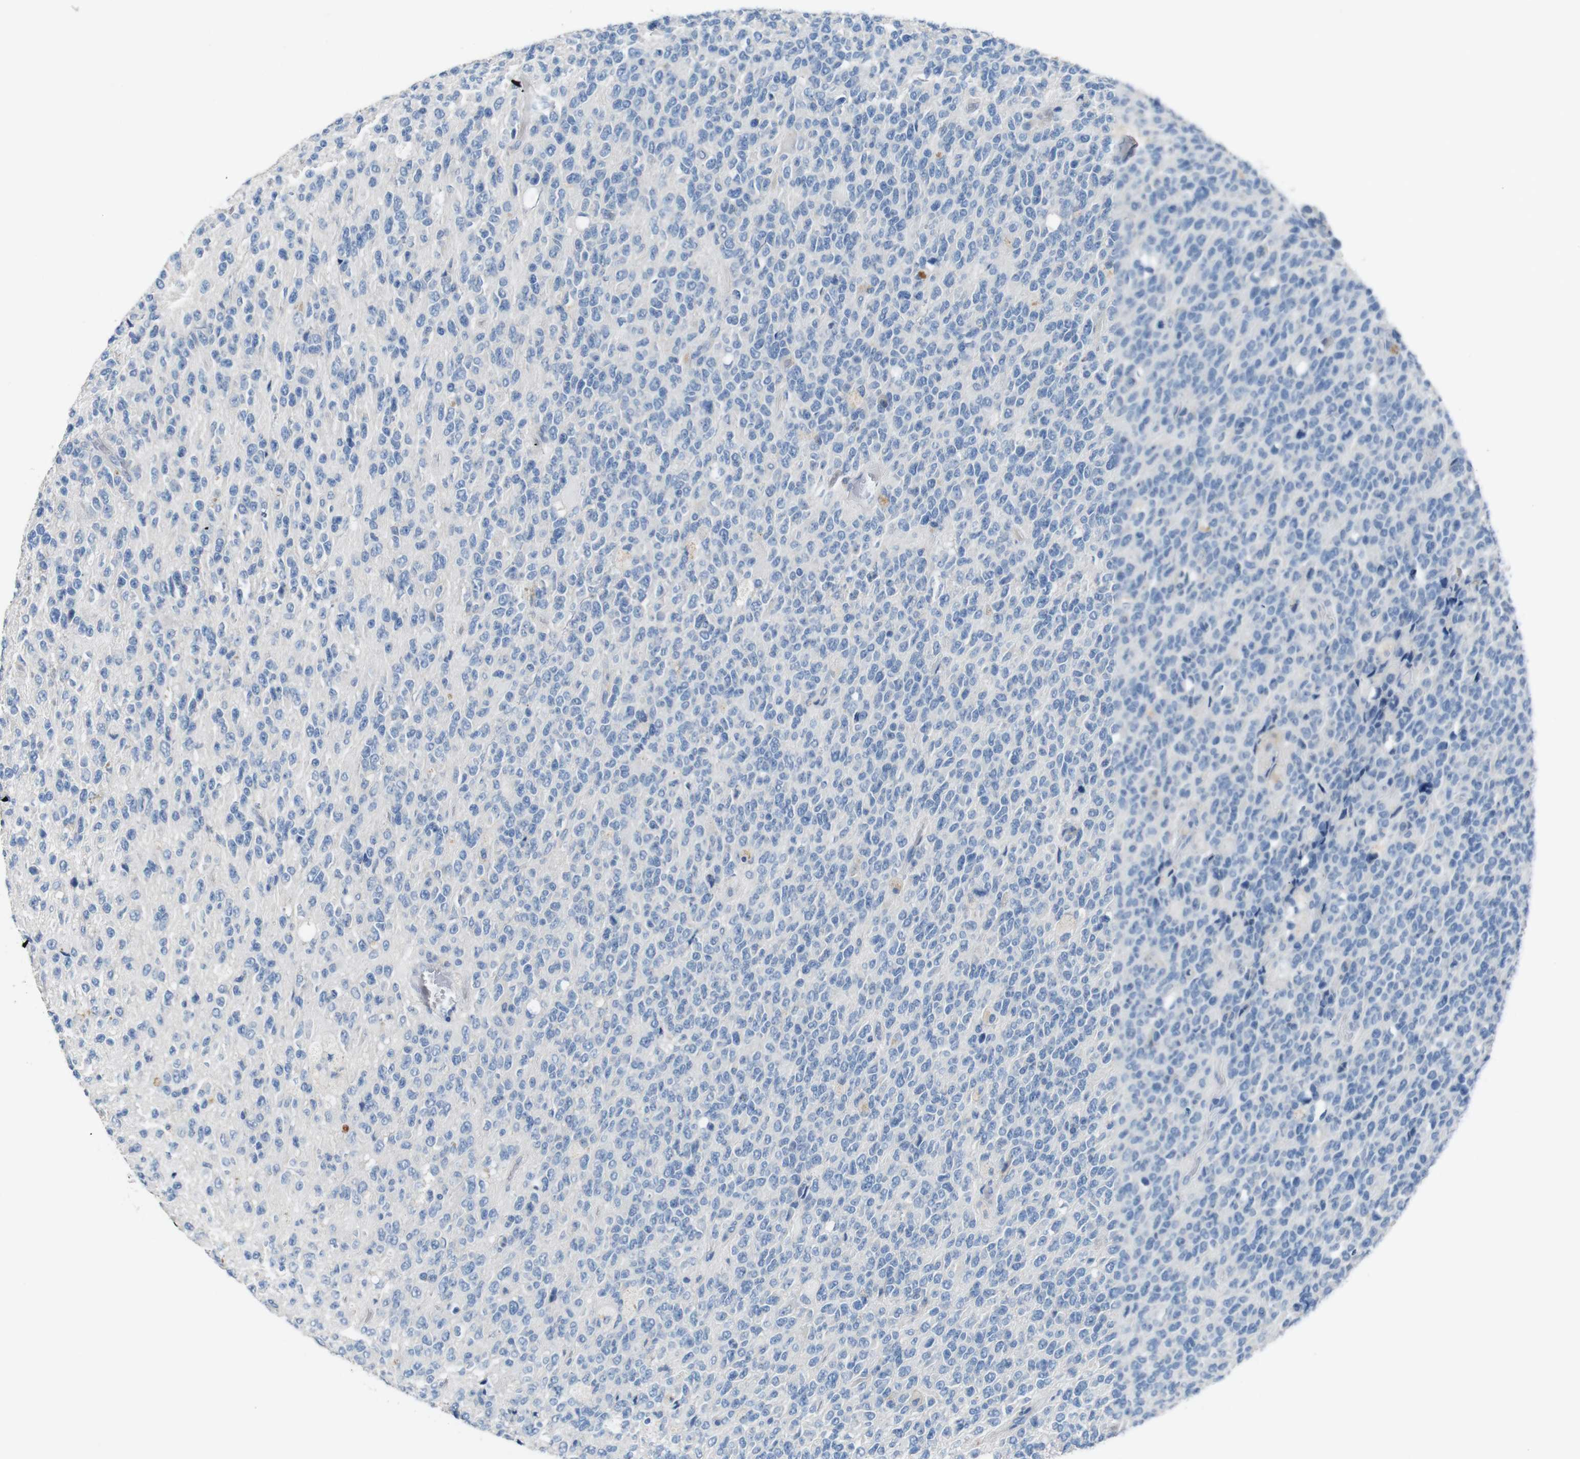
{"staining": {"intensity": "negative", "quantity": "none", "location": "none"}, "tissue": "glioma", "cell_type": "Tumor cells", "image_type": "cancer", "snomed": [{"axis": "morphology", "description": "Glioma, malignant, High grade"}, {"axis": "topography", "description": "pancreas cauda"}], "caption": "IHC image of human glioma stained for a protein (brown), which reveals no expression in tumor cells. (Stains: DAB IHC with hematoxylin counter stain, Microscopy: brightfield microscopy at high magnification).", "gene": "SLC2A8", "patient": {"sex": "male", "age": 60}}